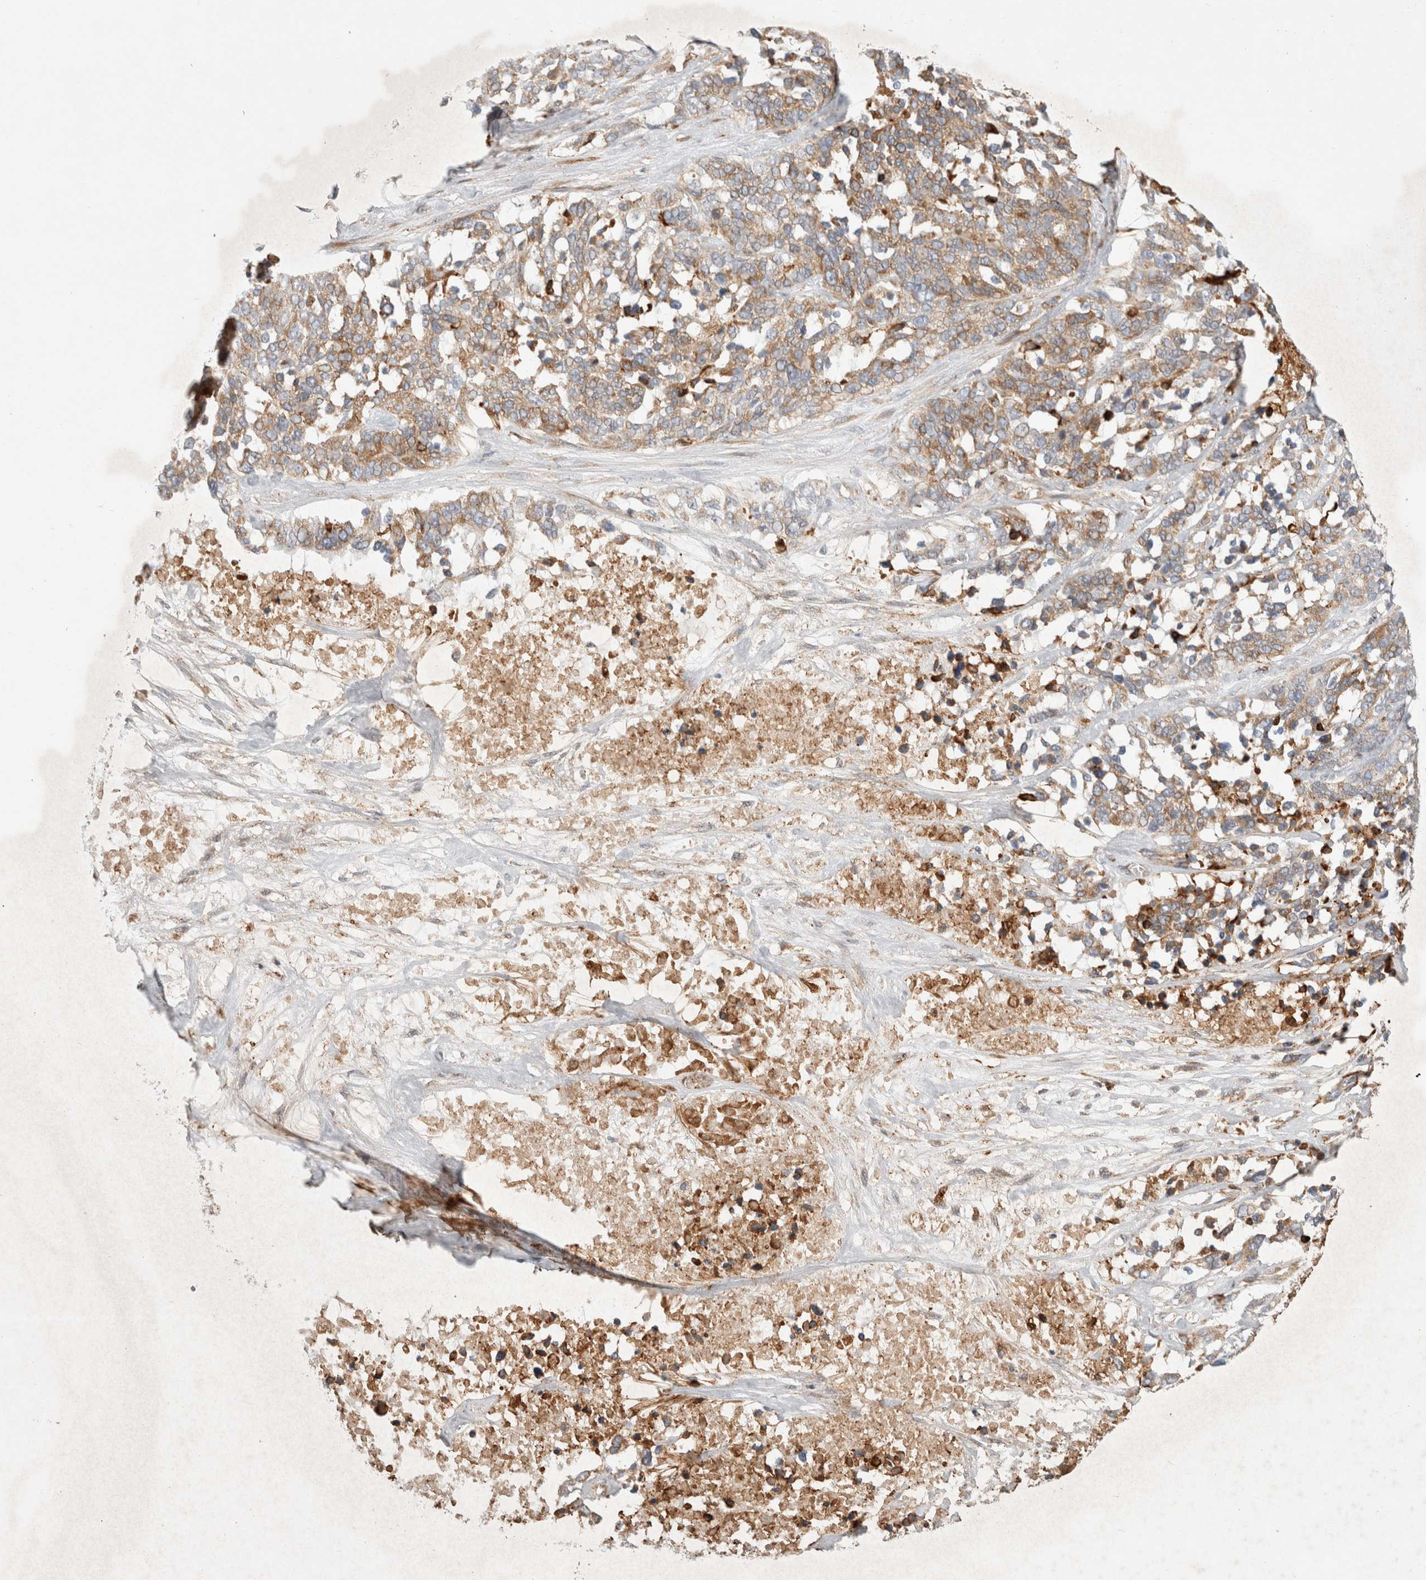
{"staining": {"intensity": "weak", "quantity": ">75%", "location": "cytoplasmic/membranous"}, "tissue": "ovarian cancer", "cell_type": "Tumor cells", "image_type": "cancer", "snomed": [{"axis": "morphology", "description": "Cystadenocarcinoma, serous, NOS"}, {"axis": "topography", "description": "Ovary"}], "caption": "Immunohistochemistry staining of serous cystadenocarcinoma (ovarian), which demonstrates low levels of weak cytoplasmic/membranous expression in about >75% of tumor cells indicating weak cytoplasmic/membranous protein expression. The staining was performed using DAB (3,3'-diaminobenzidine) (brown) for protein detection and nuclei were counterstained in hematoxylin (blue).", "gene": "HROB", "patient": {"sex": "female", "age": 44}}